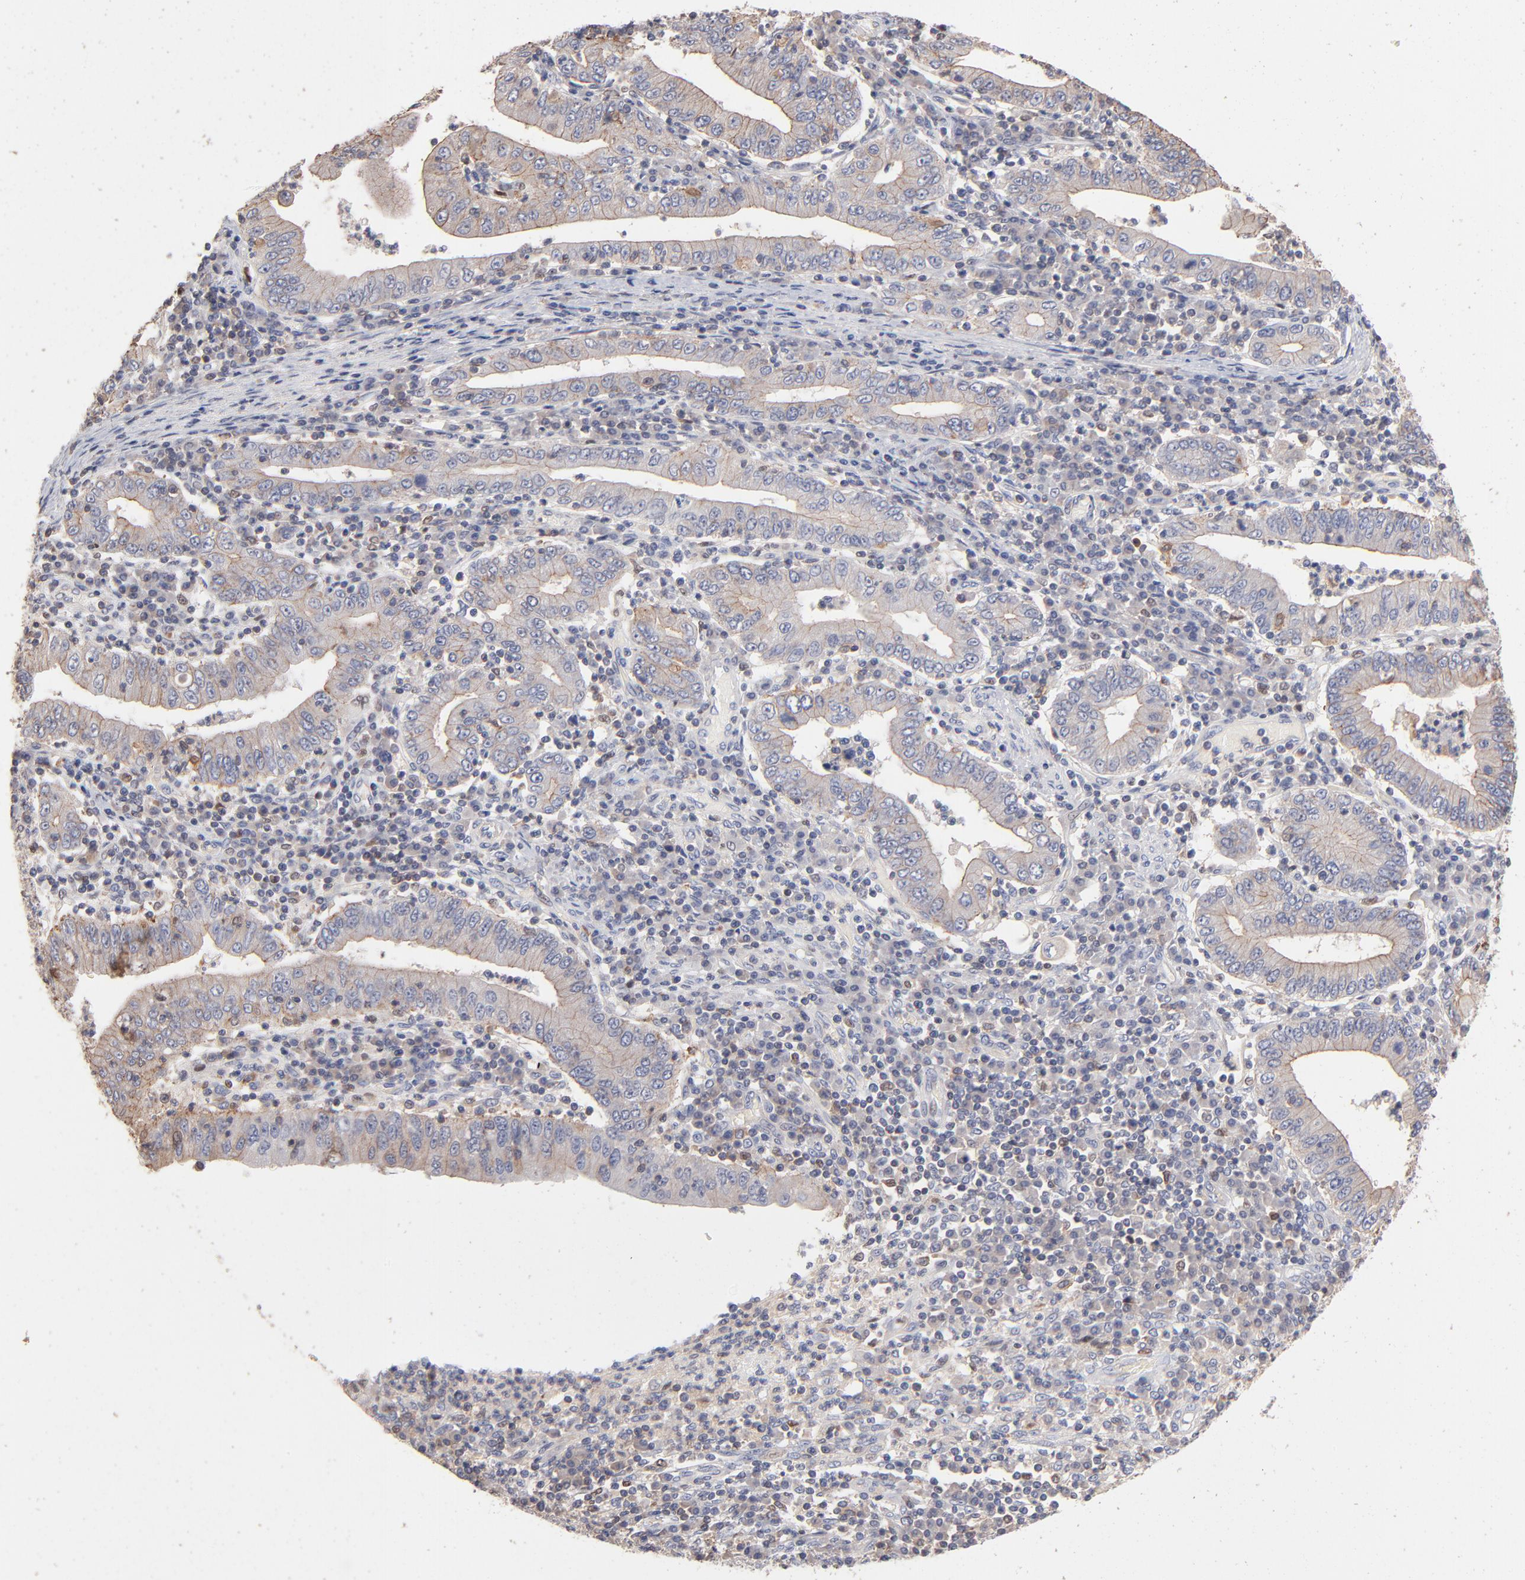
{"staining": {"intensity": "weak", "quantity": "<25%", "location": "cytoplasmic/membranous"}, "tissue": "stomach cancer", "cell_type": "Tumor cells", "image_type": "cancer", "snomed": [{"axis": "morphology", "description": "Normal tissue, NOS"}, {"axis": "morphology", "description": "Adenocarcinoma, NOS"}, {"axis": "topography", "description": "Esophagus"}, {"axis": "topography", "description": "Stomach, upper"}, {"axis": "topography", "description": "Peripheral nerve tissue"}], "caption": "A high-resolution micrograph shows immunohistochemistry staining of stomach cancer, which exhibits no significant positivity in tumor cells.", "gene": "ARHGEF6", "patient": {"sex": "male", "age": 62}}